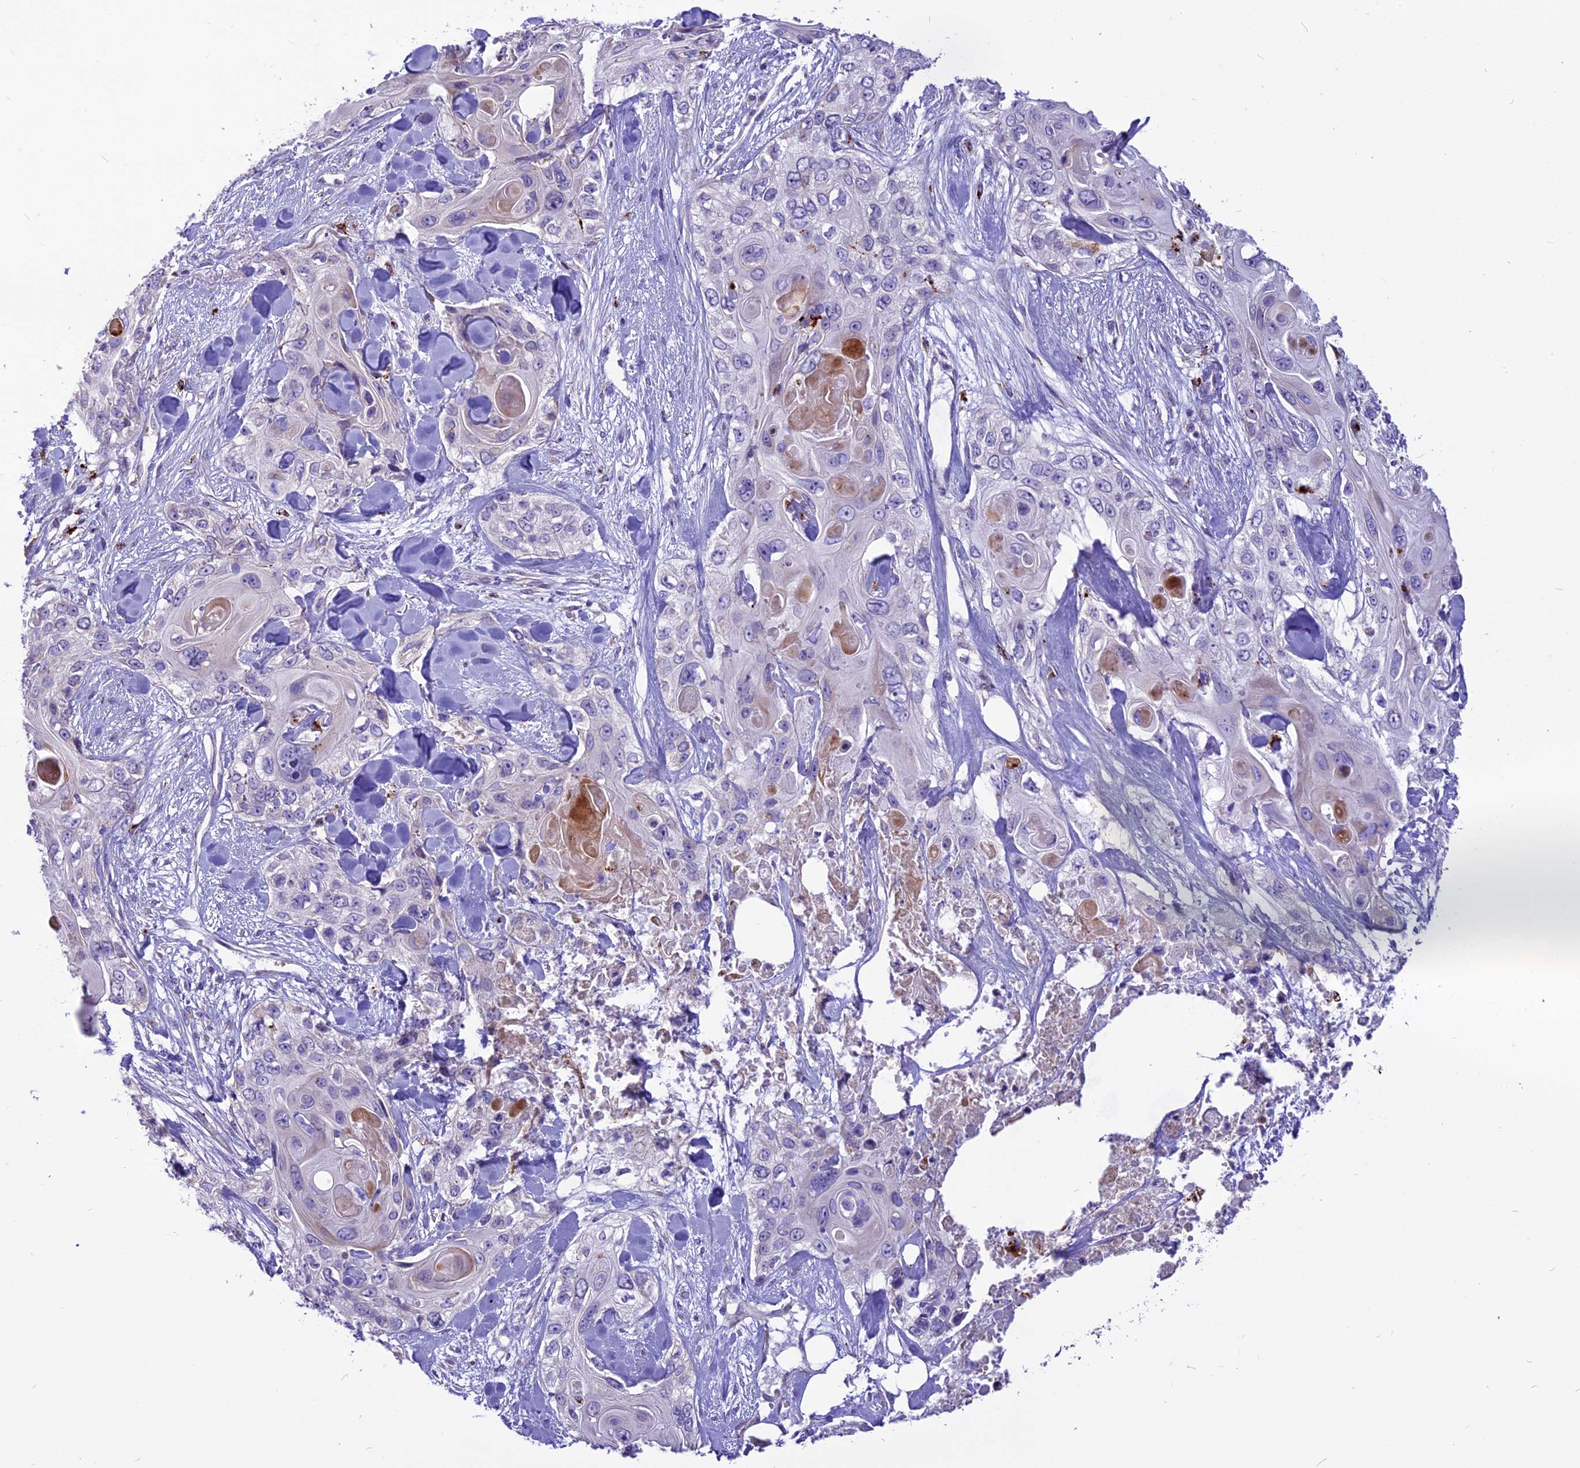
{"staining": {"intensity": "moderate", "quantity": "<25%", "location": "cytoplasmic/membranous"}, "tissue": "skin cancer", "cell_type": "Tumor cells", "image_type": "cancer", "snomed": [{"axis": "morphology", "description": "Normal tissue, NOS"}, {"axis": "morphology", "description": "Squamous cell carcinoma, NOS"}, {"axis": "topography", "description": "Skin"}], "caption": "IHC photomicrograph of human squamous cell carcinoma (skin) stained for a protein (brown), which reveals low levels of moderate cytoplasmic/membranous staining in about <25% of tumor cells.", "gene": "THRSP", "patient": {"sex": "male", "age": 72}}